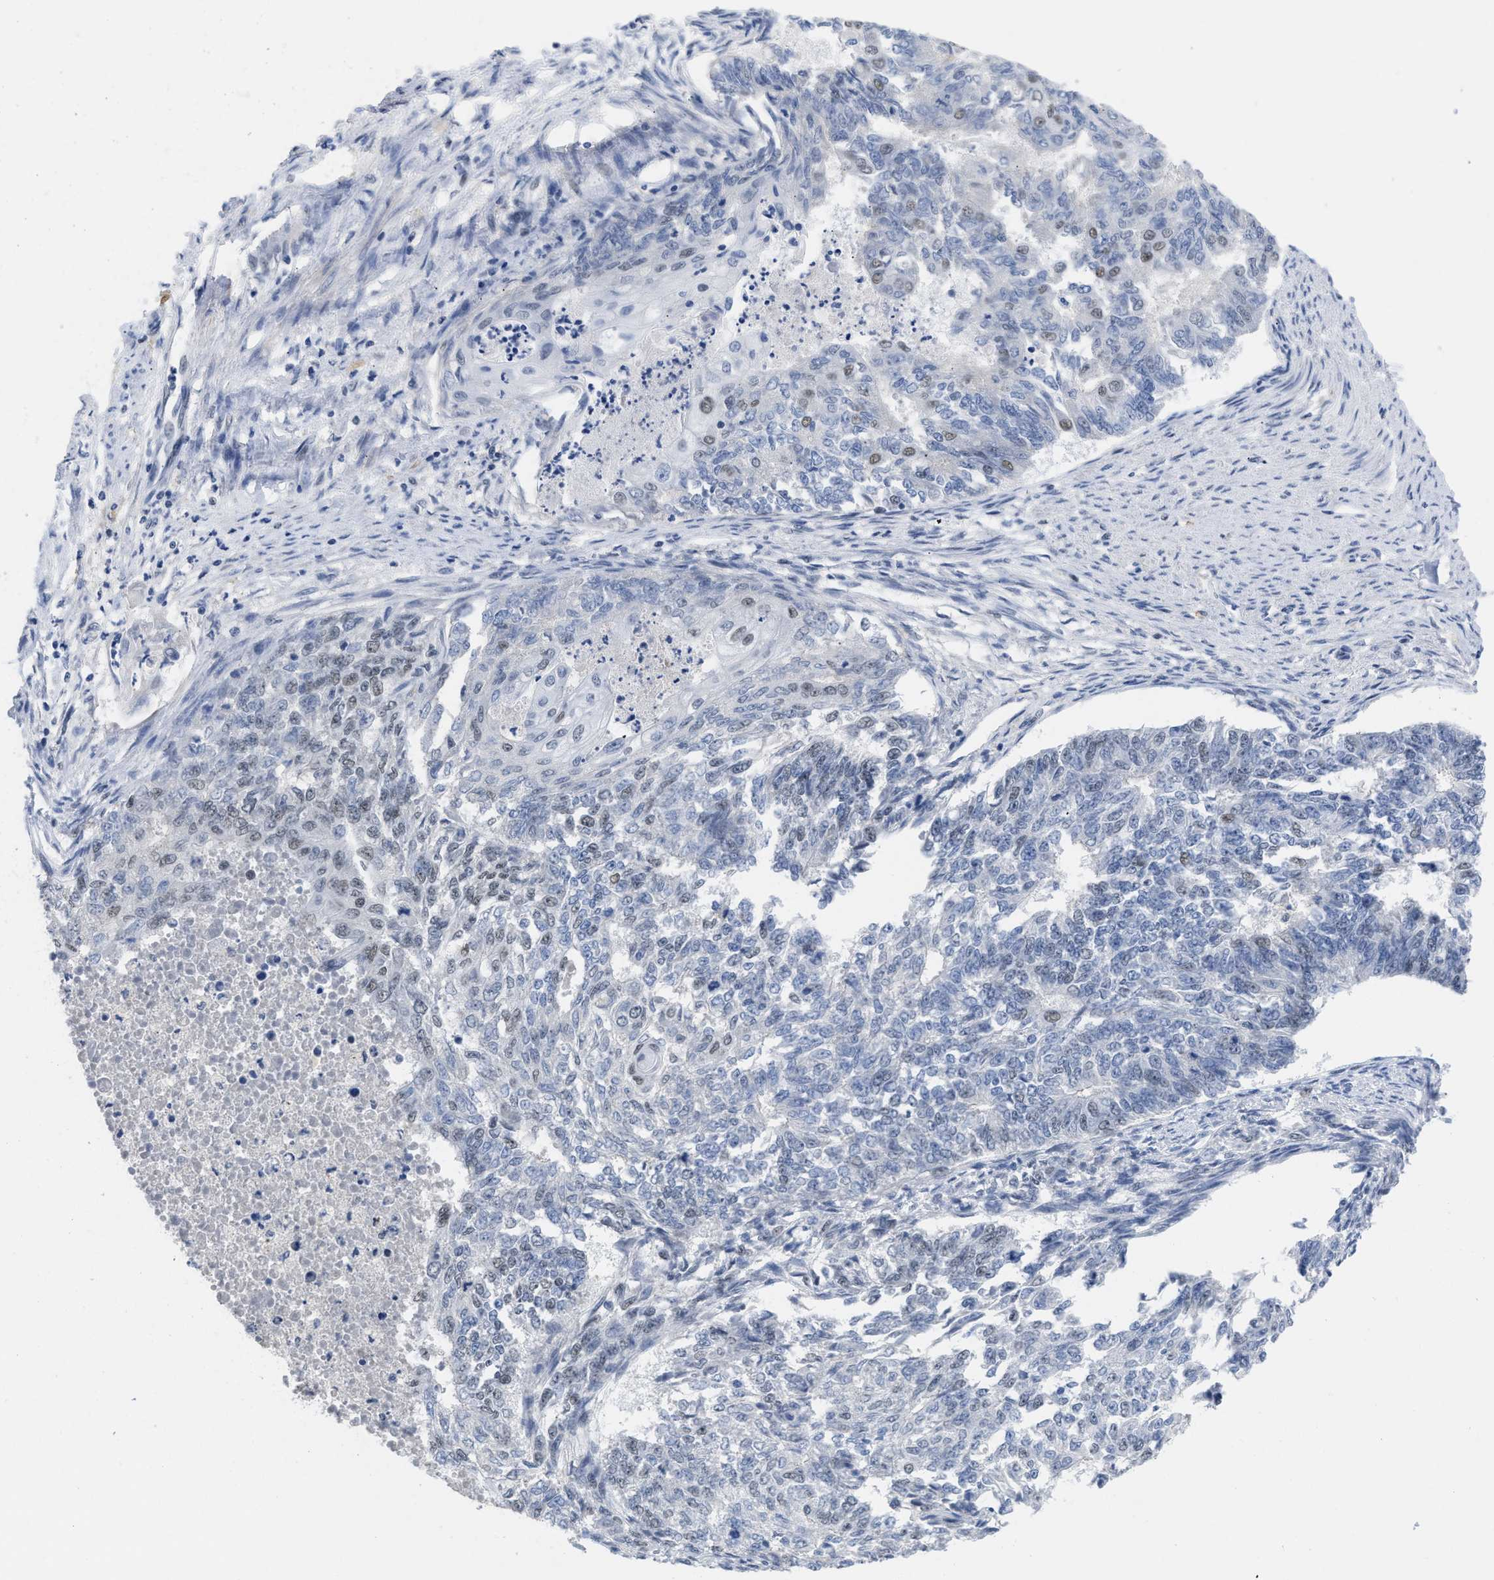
{"staining": {"intensity": "moderate", "quantity": "<25%", "location": "nuclear"}, "tissue": "endometrial cancer", "cell_type": "Tumor cells", "image_type": "cancer", "snomed": [{"axis": "morphology", "description": "Adenocarcinoma, NOS"}, {"axis": "topography", "description": "Endometrium"}], "caption": "Protein expression analysis of human endometrial cancer reveals moderate nuclear expression in approximately <25% of tumor cells.", "gene": "GGNBP2", "patient": {"sex": "female", "age": 32}}